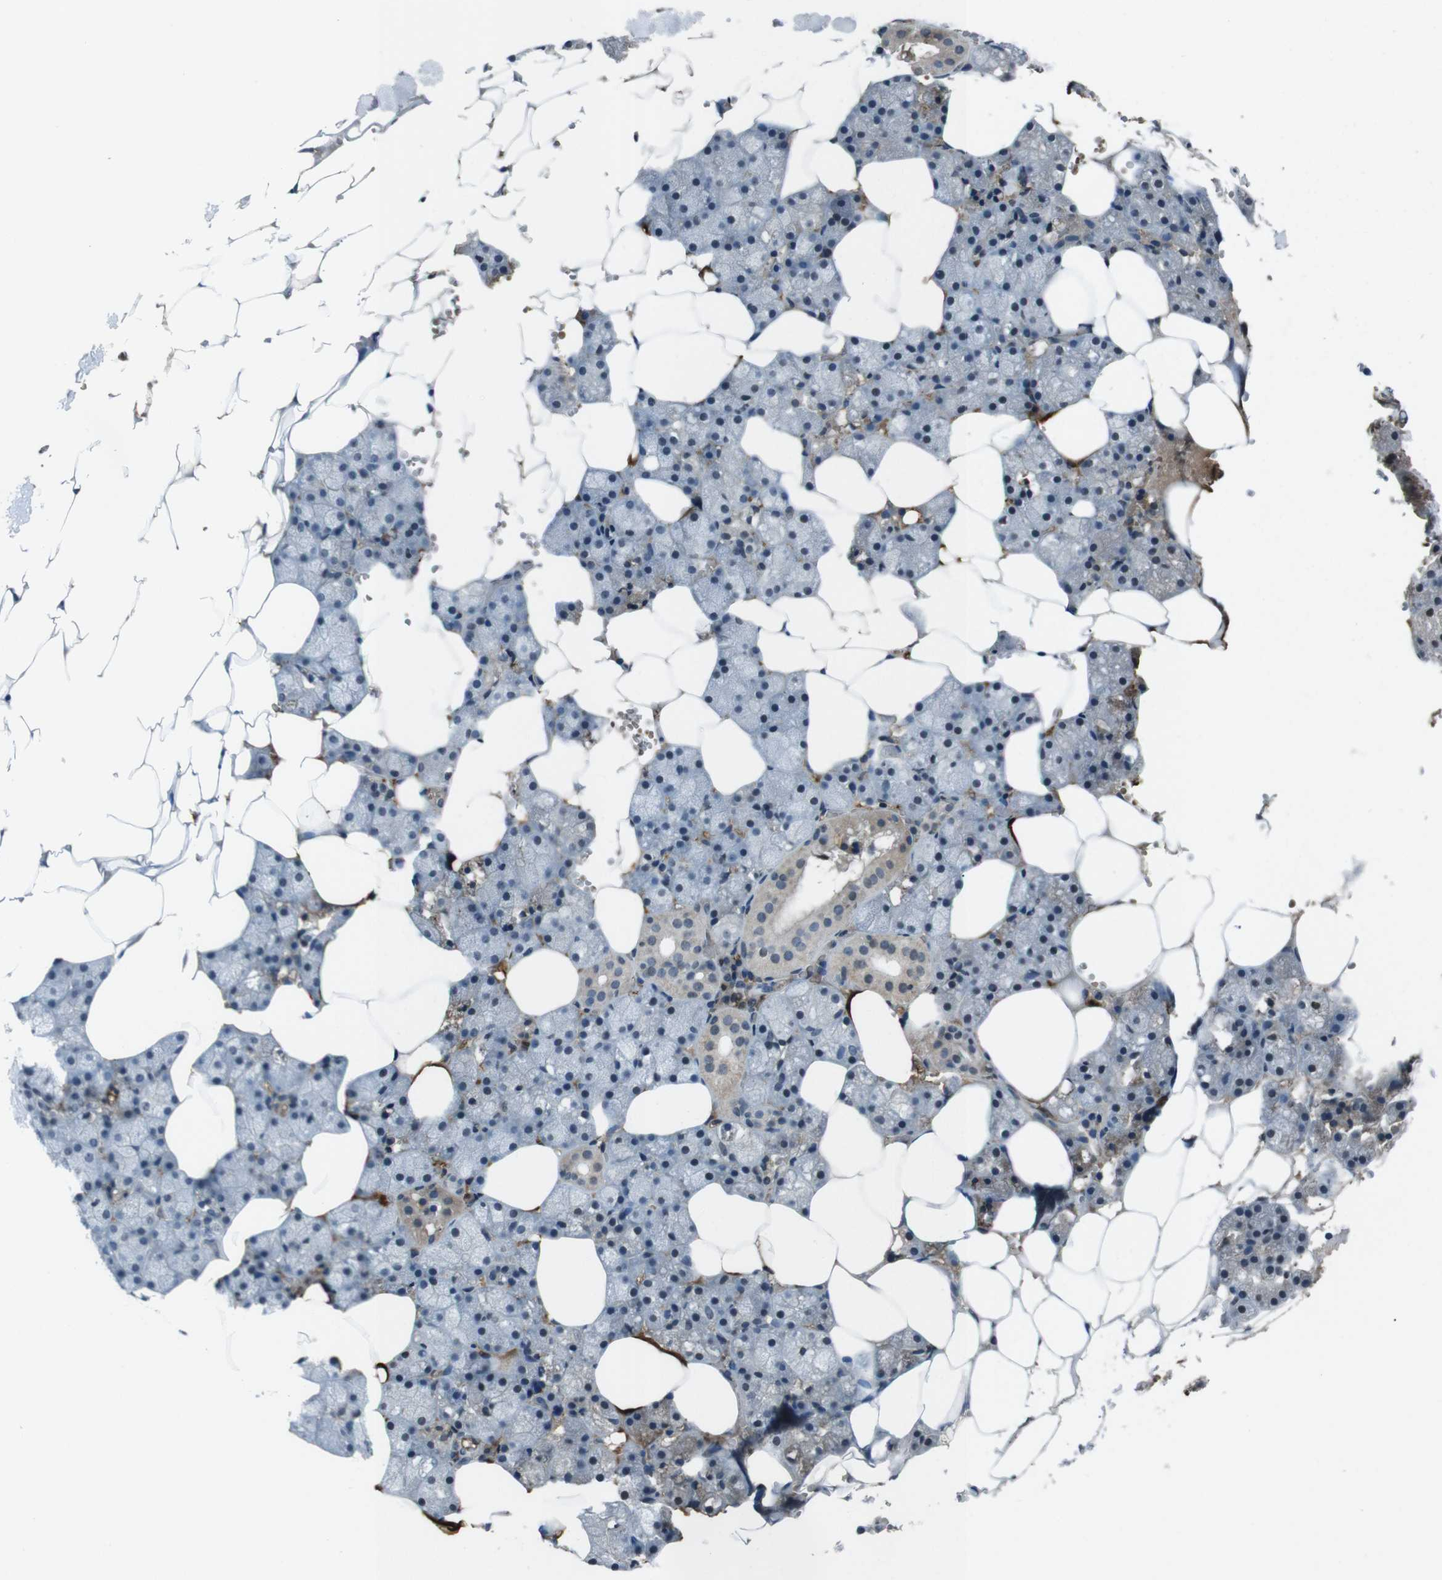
{"staining": {"intensity": "moderate", "quantity": "<25%", "location": "cytoplasmic/membranous"}, "tissue": "salivary gland", "cell_type": "Glandular cells", "image_type": "normal", "snomed": [{"axis": "morphology", "description": "Normal tissue, NOS"}, {"axis": "topography", "description": "Salivary gland"}], "caption": "Immunohistochemical staining of benign human salivary gland demonstrates <25% levels of moderate cytoplasmic/membranous protein positivity in about <25% of glandular cells. The staining is performed using DAB brown chromogen to label protein expression. The nuclei are counter-stained blue using hematoxylin.", "gene": "UGT1A6", "patient": {"sex": "male", "age": 62}}